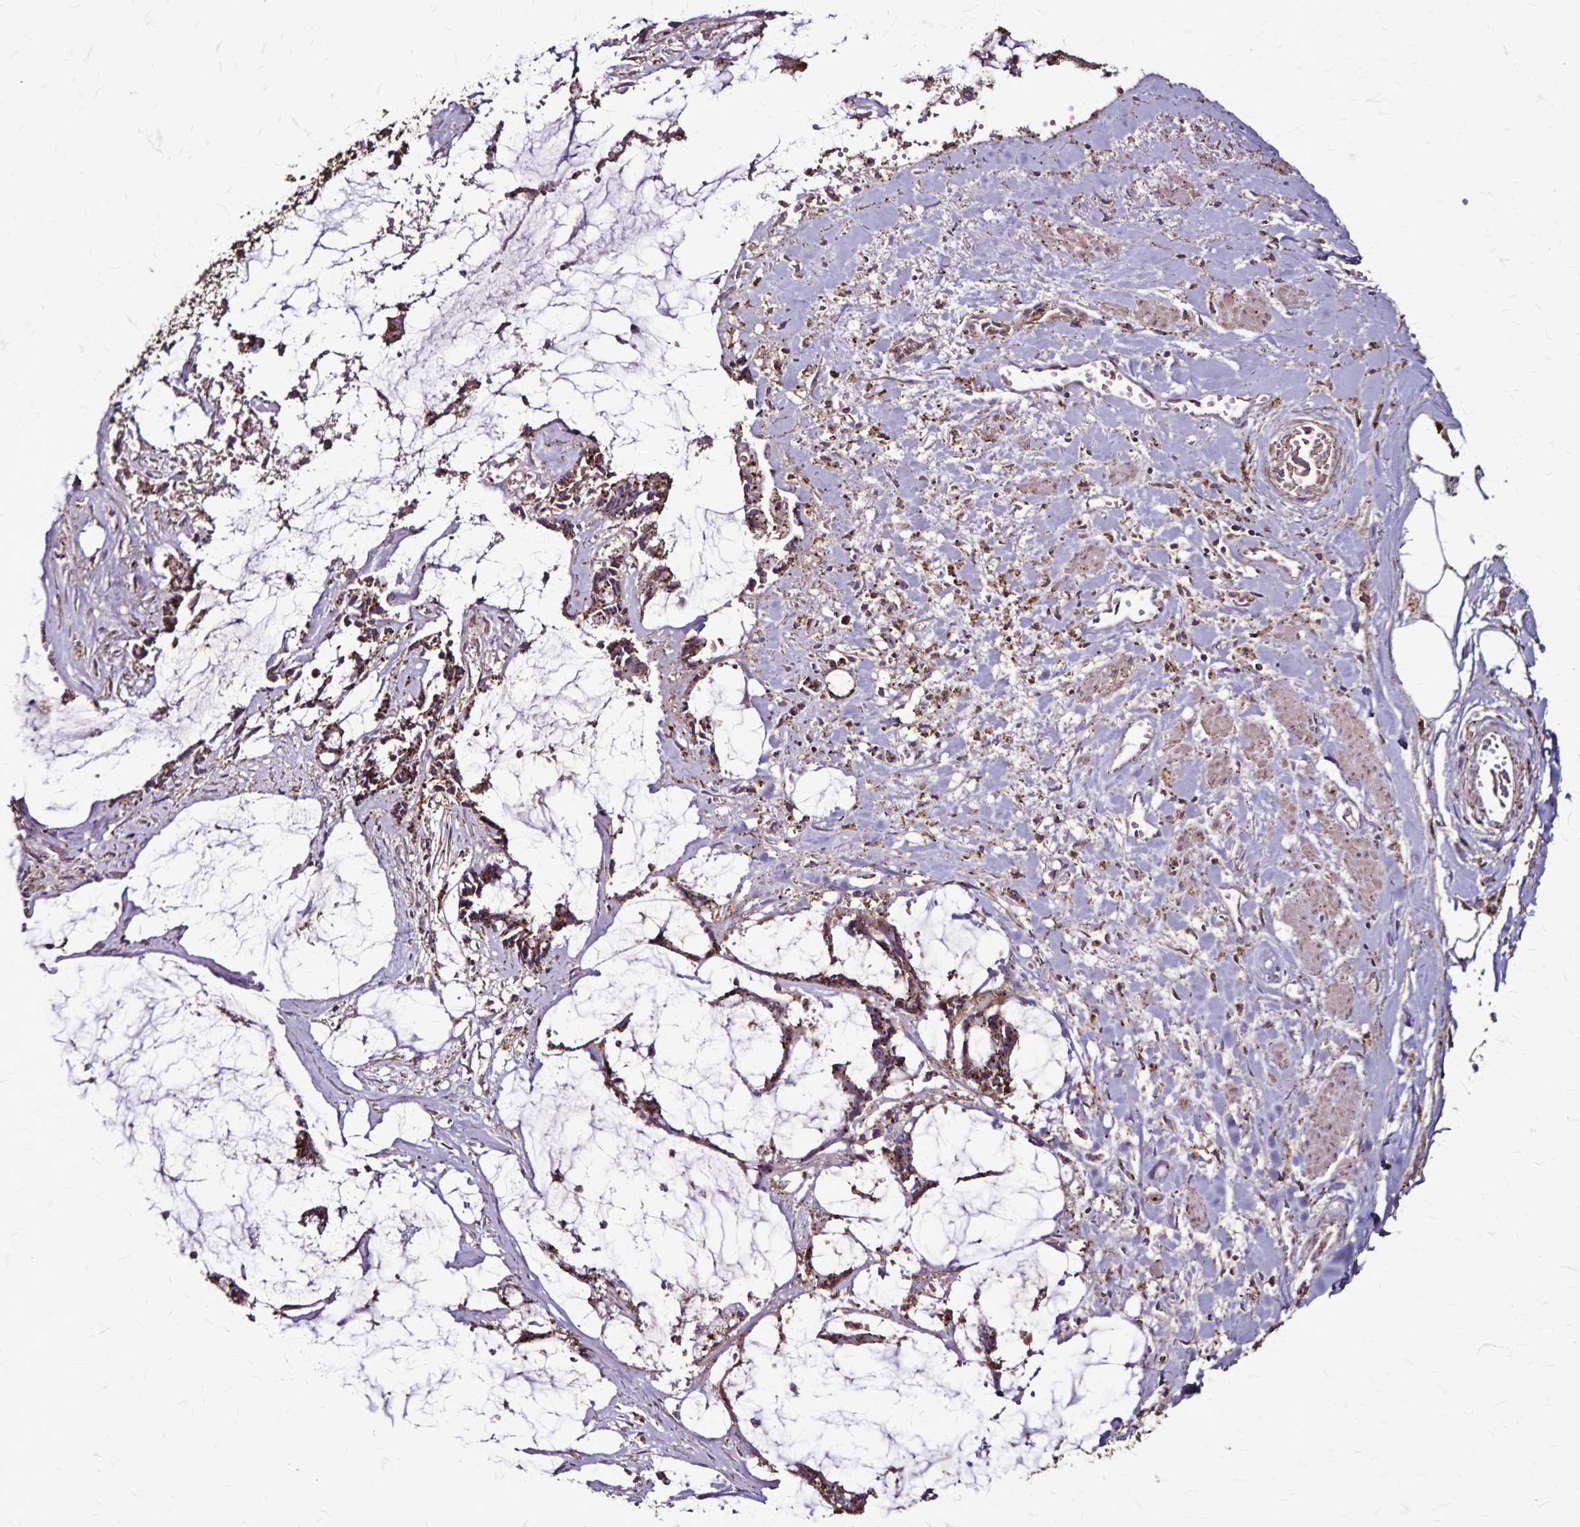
{"staining": {"intensity": "strong", "quantity": "25%-75%", "location": "cytoplasmic/membranous"}, "tissue": "ovarian cancer", "cell_type": "Tumor cells", "image_type": "cancer", "snomed": [{"axis": "morphology", "description": "Cystadenocarcinoma, mucinous, NOS"}, {"axis": "topography", "description": "Ovary"}], "caption": "Ovarian cancer (mucinous cystadenocarcinoma) was stained to show a protein in brown. There is high levels of strong cytoplasmic/membranous staining in about 25%-75% of tumor cells.", "gene": "CHMP1B", "patient": {"sex": "female", "age": 90}}